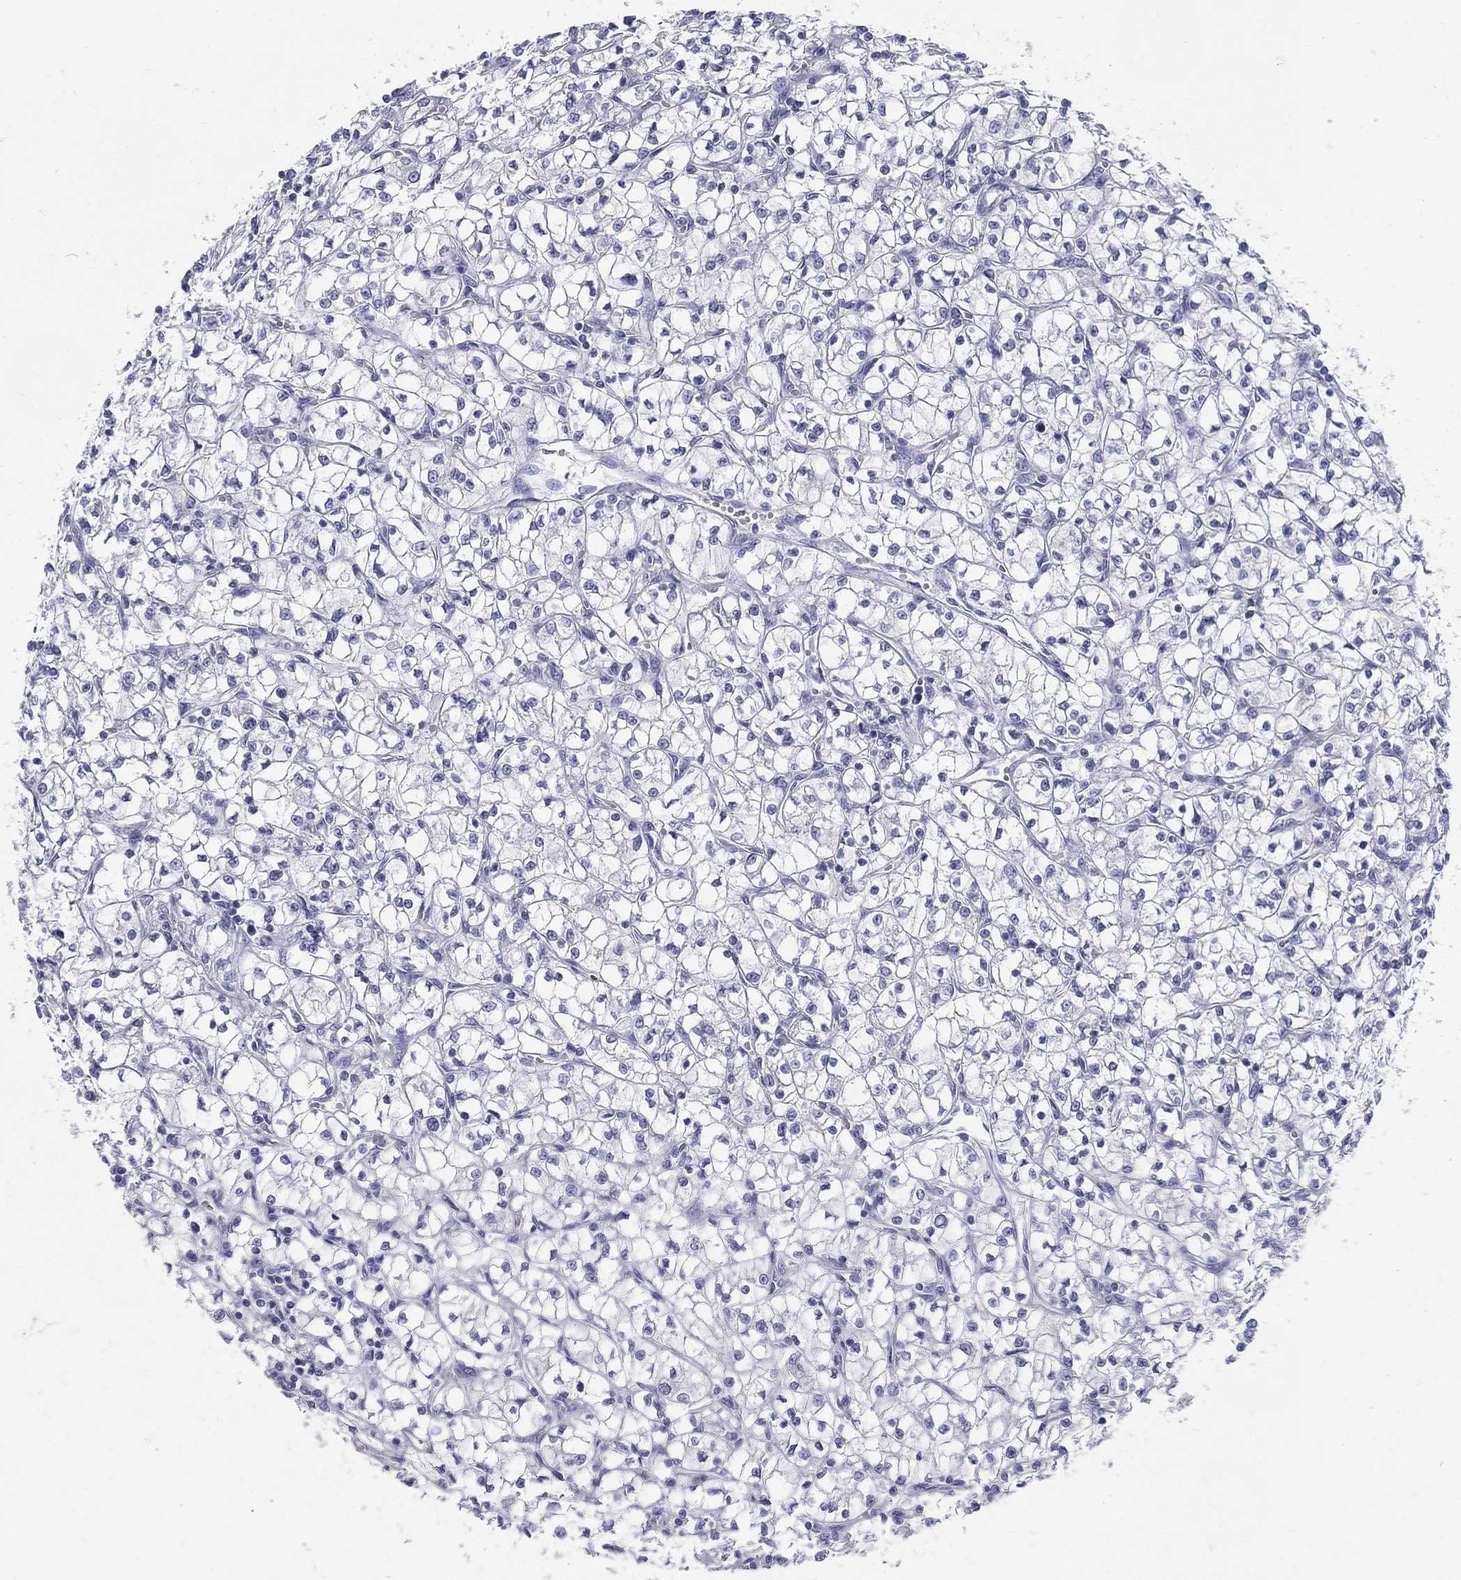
{"staining": {"intensity": "negative", "quantity": "none", "location": "none"}, "tissue": "renal cancer", "cell_type": "Tumor cells", "image_type": "cancer", "snomed": [{"axis": "morphology", "description": "Adenocarcinoma, NOS"}, {"axis": "topography", "description": "Kidney"}], "caption": "Renal cancer (adenocarcinoma) was stained to show a protein in brown. There is no significant expression in tumor cells.", "gene": "KIF2C", "patient": {"sex": "female", "age": 64}}